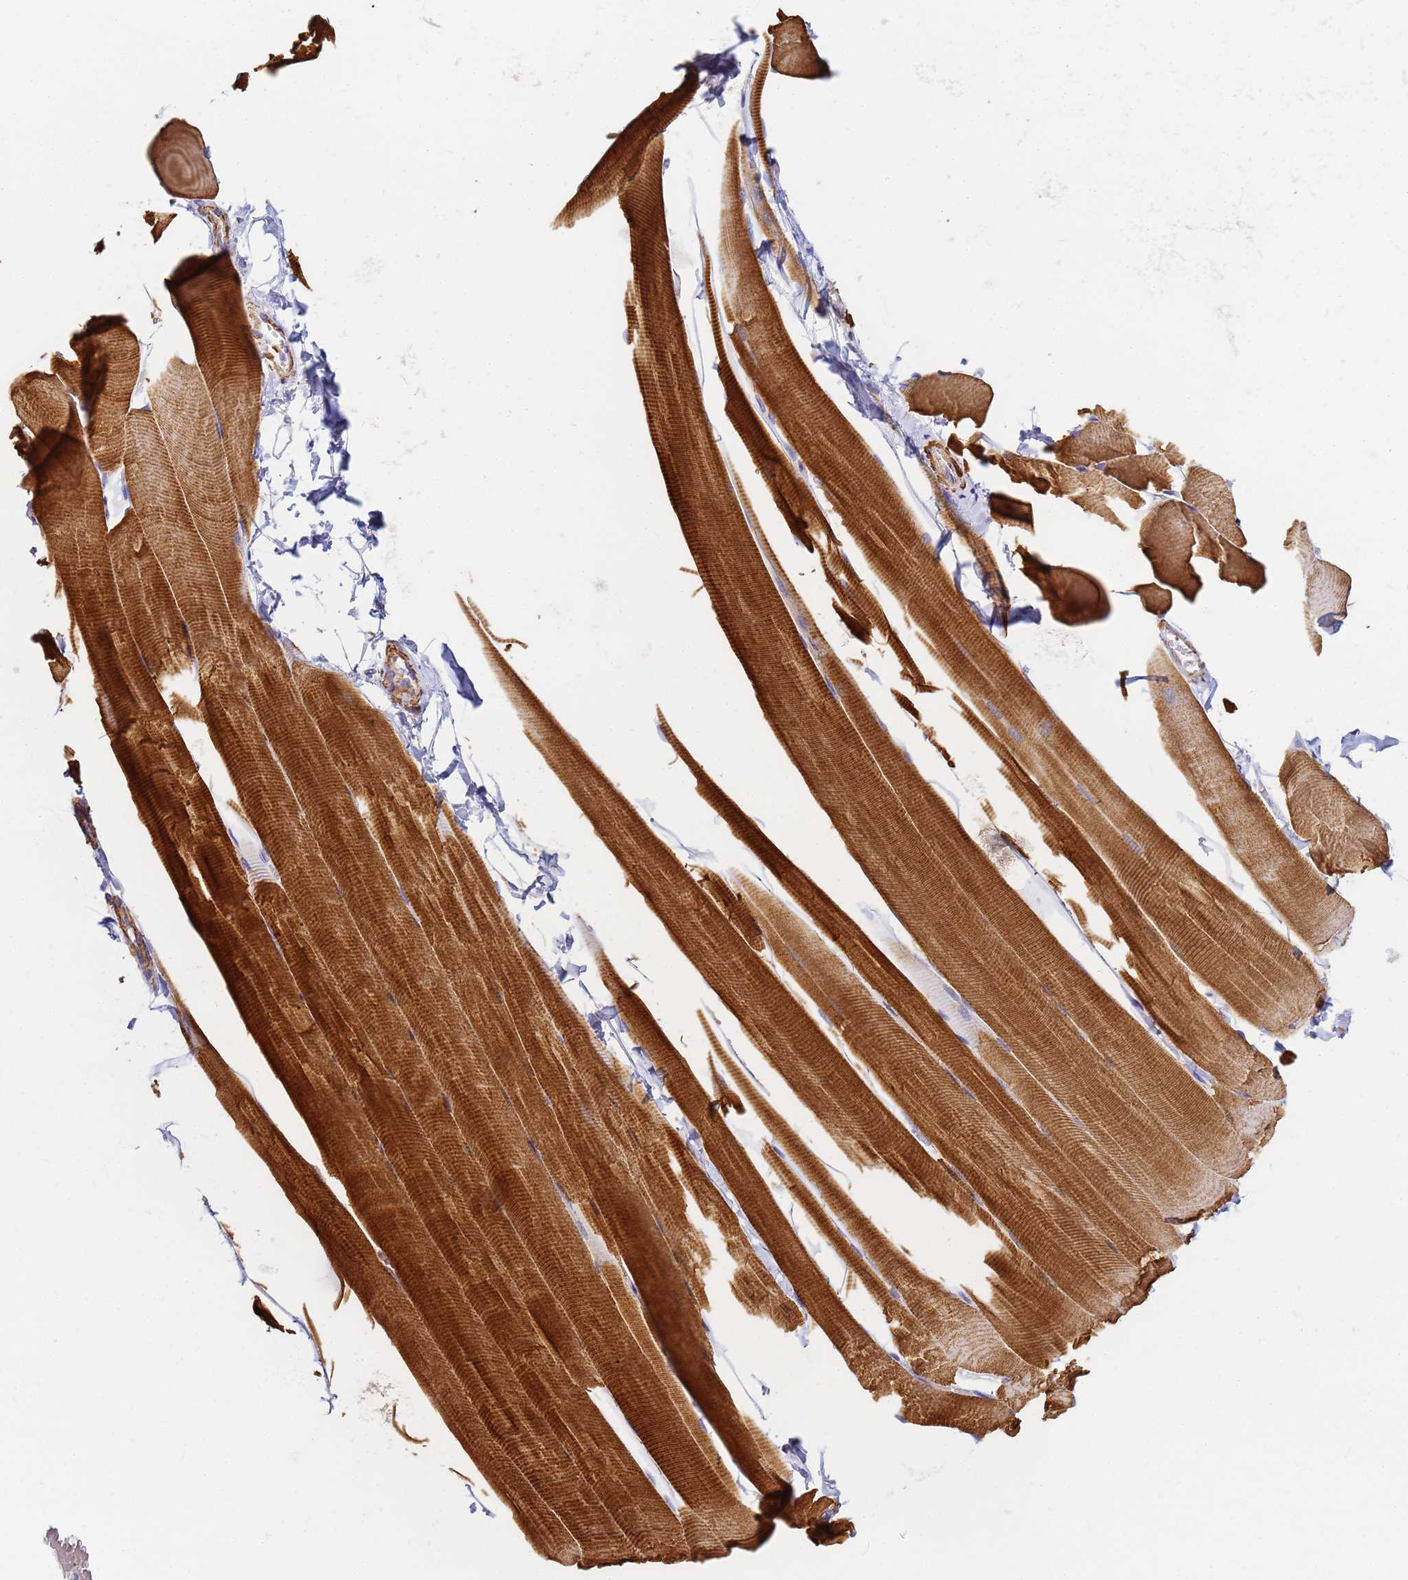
{"staining": {"intensity": "strong", "quantity": "25%-75%", "location": "cytoplasmic/membranous"}, "tissue": "skeletal muscle", "cell_type": "Myocytes", "image_type": "normal", "snomed": [{"axis": "morphology", "description": "Normal tissue, NOS"}, {"axis": "topography", "description": "Skeletal muscle"}], "caption": "IHC (DAB (3,3'-diaminobenzidine)) staining of normal skeletal muscle displays strong cytoplasmic/membranous protein staining in about 25%-75% of myocytes.", "gene": "TPM1", "patient": {"sex": "male", "age": 25}}